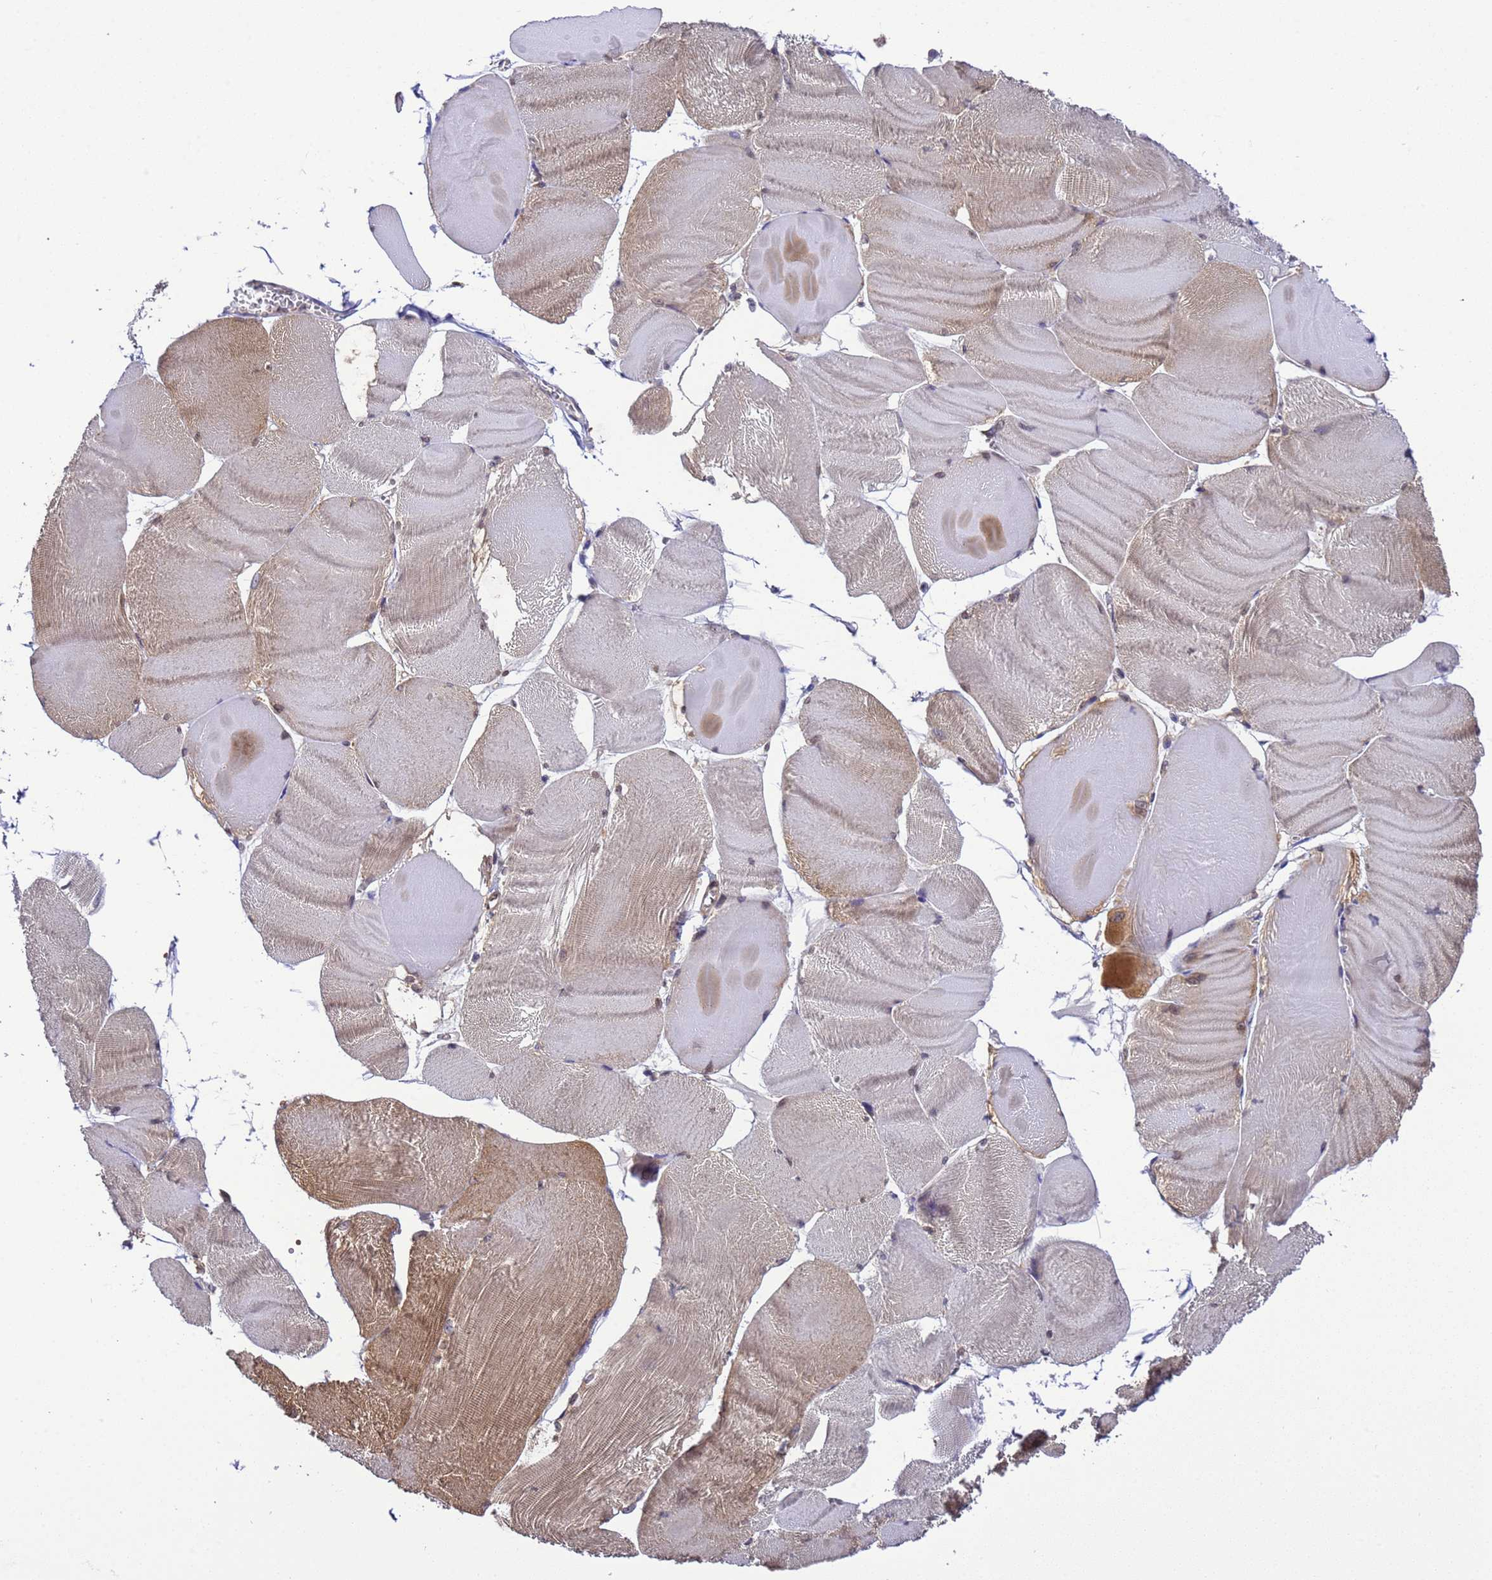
{"staining": {"intensity": "weak", "quantity": "25%-75%", "location": "cytoplasmic/membranous,nuclear"}, "tissue": "skeletal muscle", "cell_type": "Myocytes", "image_type": "normal", "snomed": [{"axis": "morphology", "description": "Normal tissue, NOS"}, {"axis": "morphology", "description": "Basal cell carcinoma"}, {"axis": "topography", "description": "Skeletal muscle"}], "caption": "Myocytes reveal low levels of weak cytoplasmic/membranous,nuclear expression in about 25%-75% of cells in benign skeletal muscle.", "gene": "ZFP69B", "patient": {"sex": "female", "age": 64}}